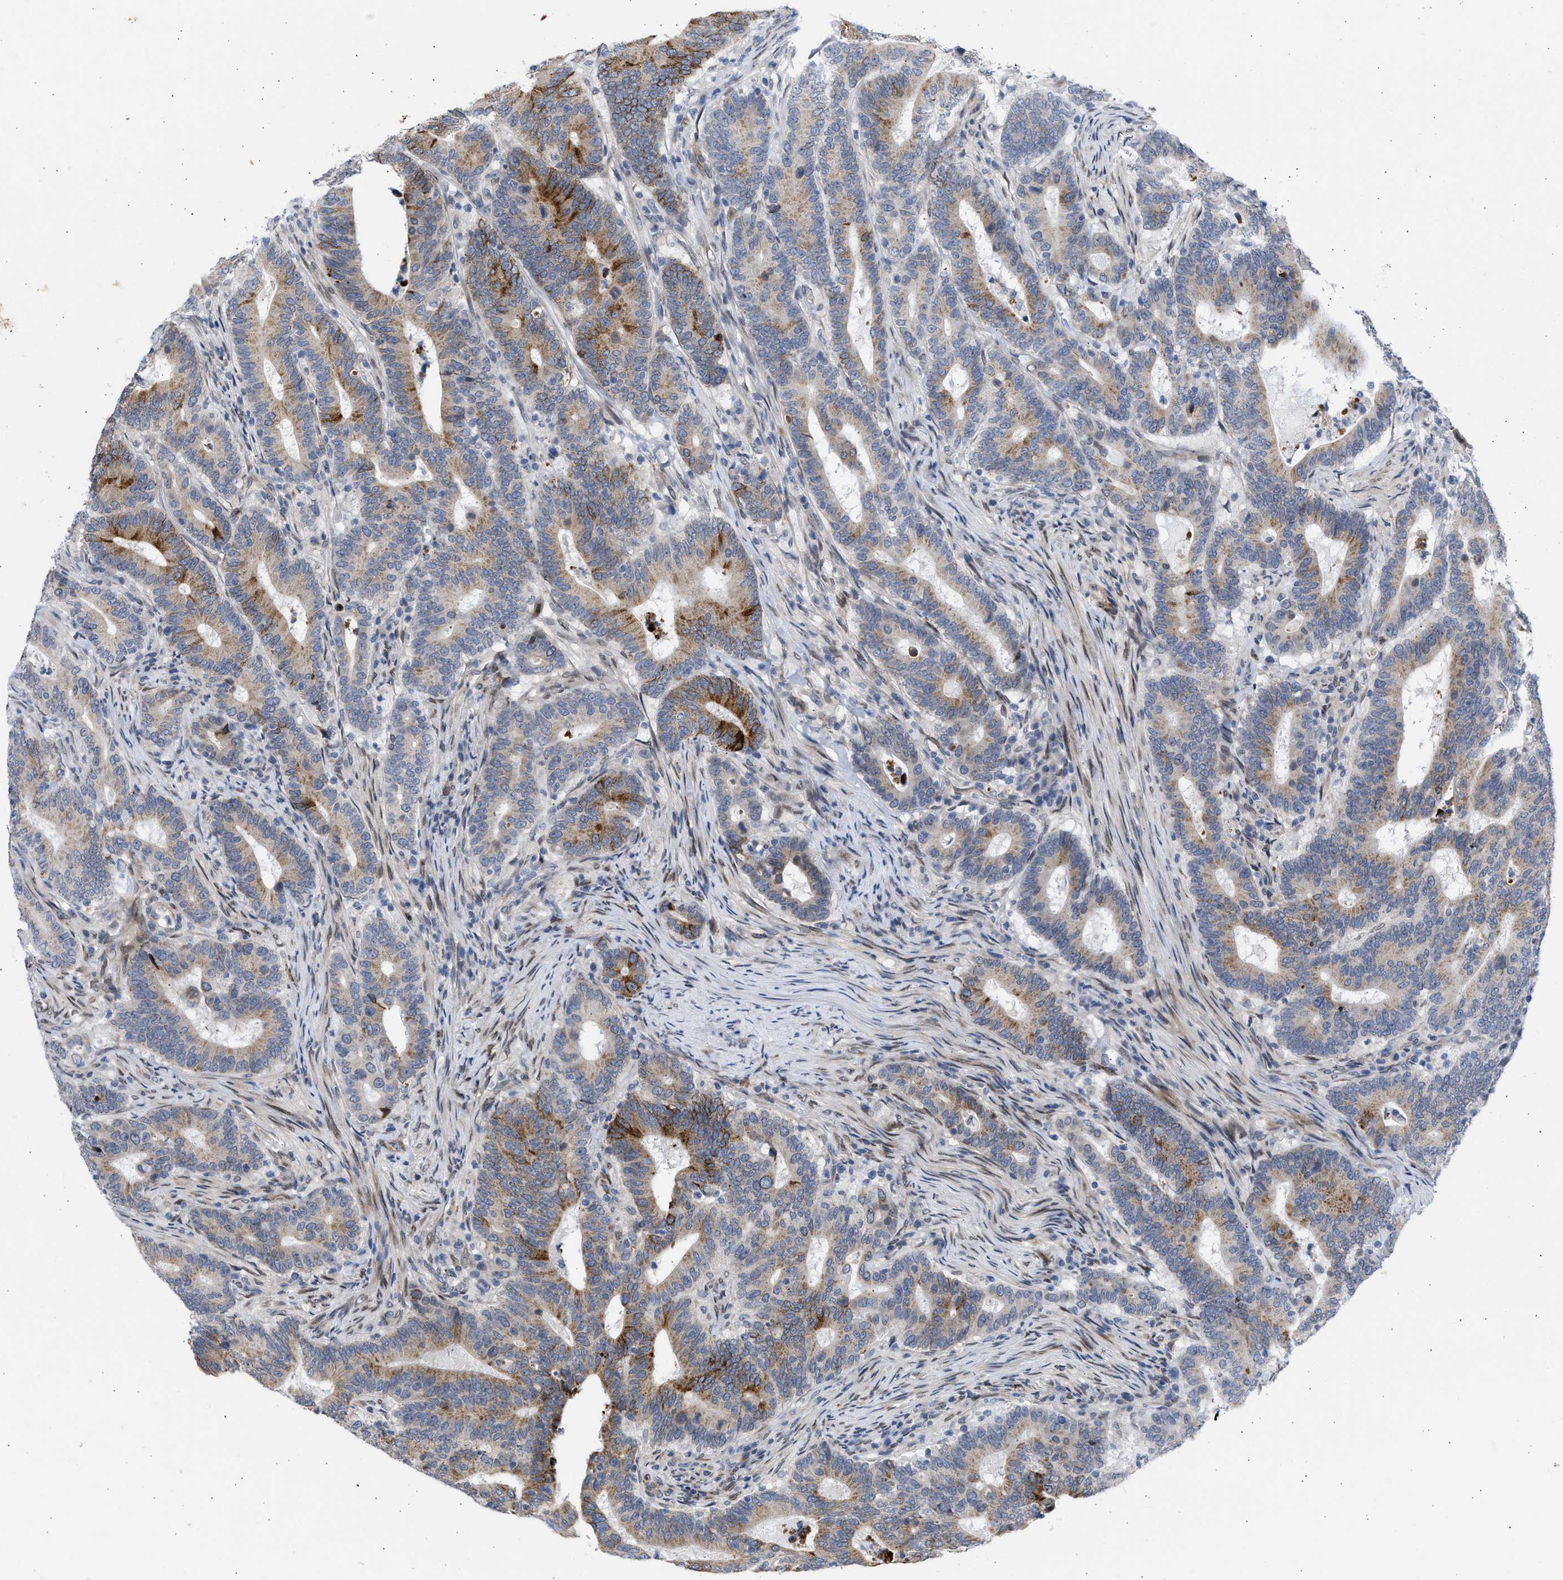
{"staining": {"intensity": "moderate", "quantity": "25%-75%", "location": "cytoplasmic/membranous"}, "tissue": "colorectal cancer", "cell_type": "Tumor cells", "image_type": "cancer", "snomed": [{"axis": "morphology", "description": "Adenocarcinoma, NOS"}, {"axis": "topography", "description": "Colon"}], "caption": "Human colorectal adenocarcinoma stained for a protein (brown) demonstrates moderate cytoplasmic/membranous positive positivity in approximately 25%-75% of tumor cells.", "gene": "NUP35", "patient": {"sex": "female", "age": 66}}